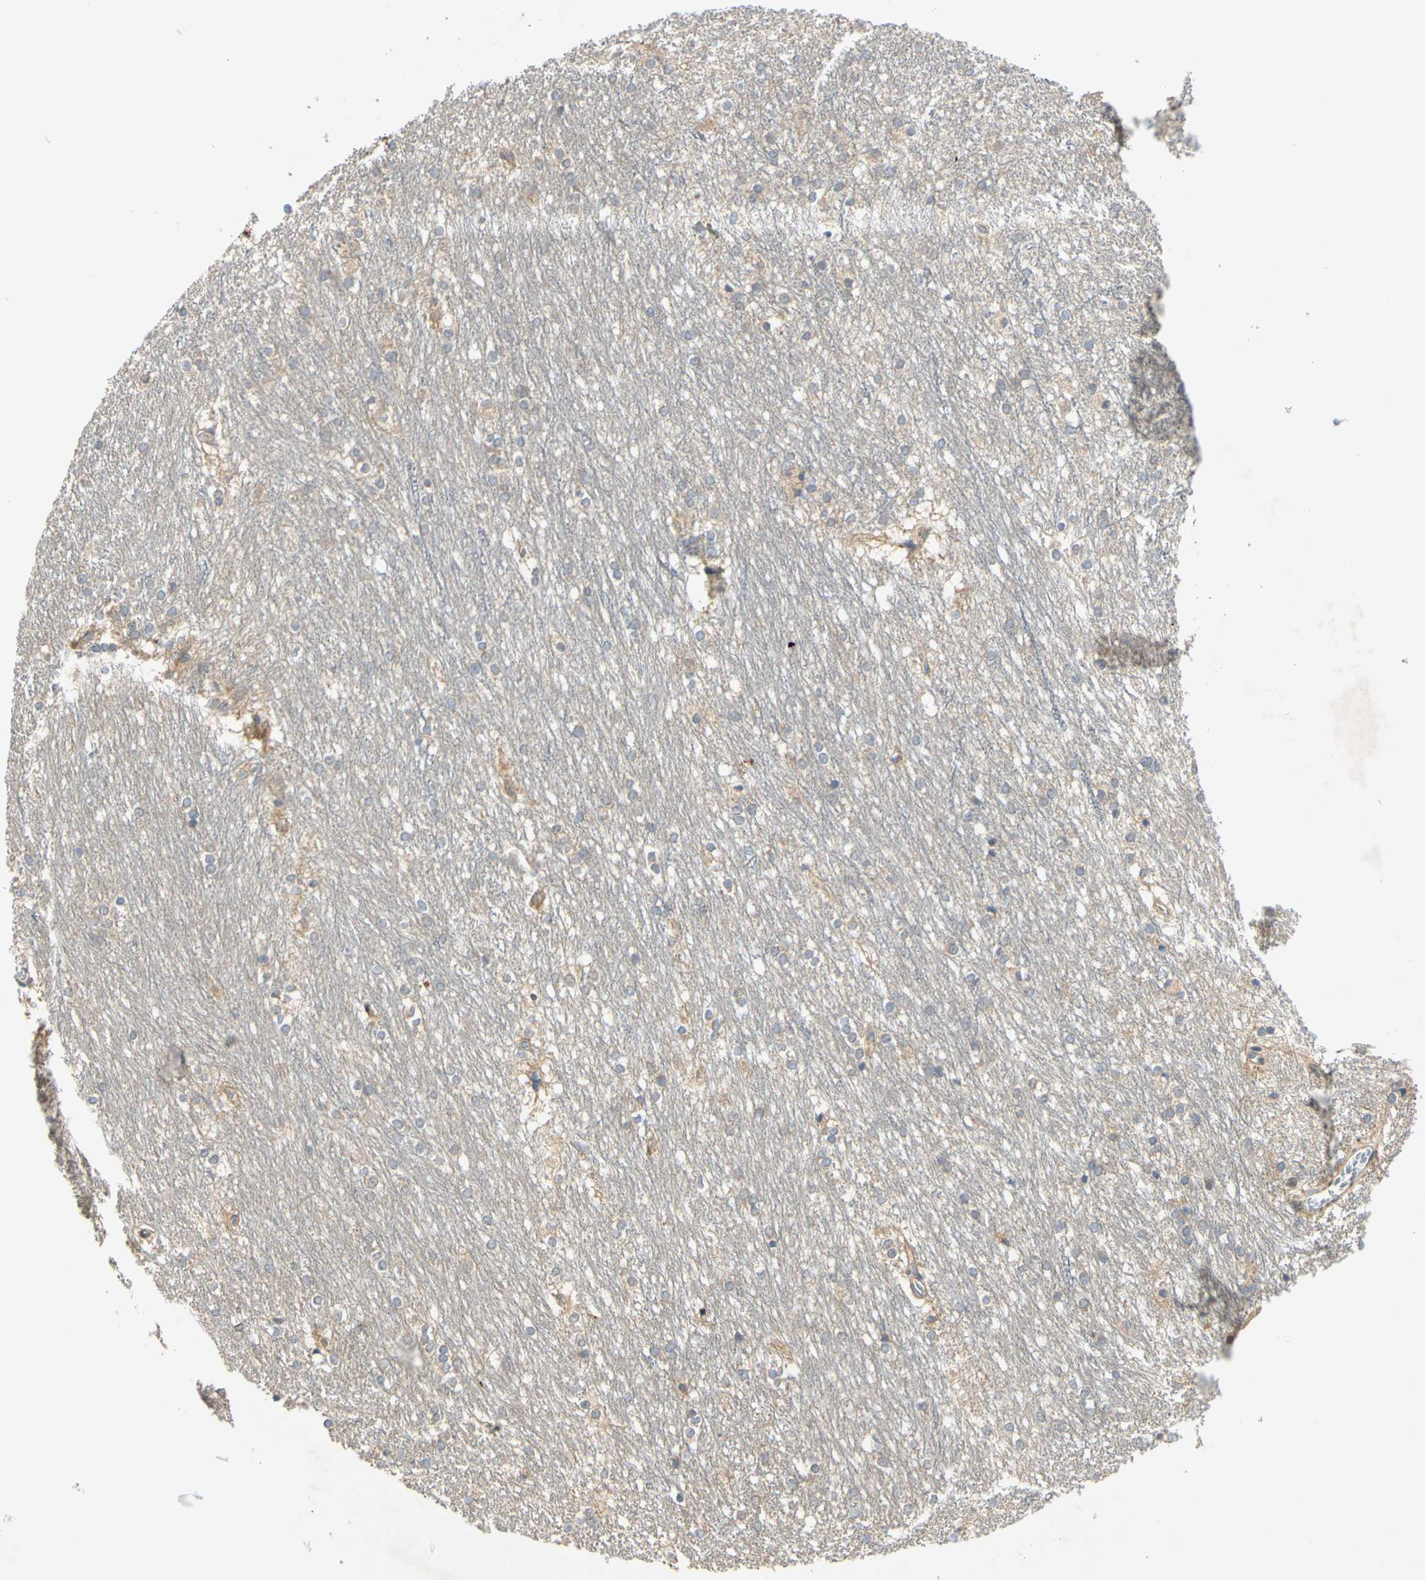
{"staining": {"intensity": "moderate", "quantity": "<25%", "location": "cytoplasmic/membranous,nuclear"}, "tissue": "caudate", "cell_type": "Glial cells", "image_type": "normal", "snomed": [{"axis": "morphology", "description": "Normal tissue, NOS"}, {"axis": "topography", "description": "Lateral ventricle wall"}], "caption": "Immunohistochemistry (IHC) of normal human caudate shows low levels of moderate cytoplasmic/membranous,nuclear staining in about <25% of glial cells.", "gene": "MBTPS2", "patient": {"sex": "female", "age": 19}}